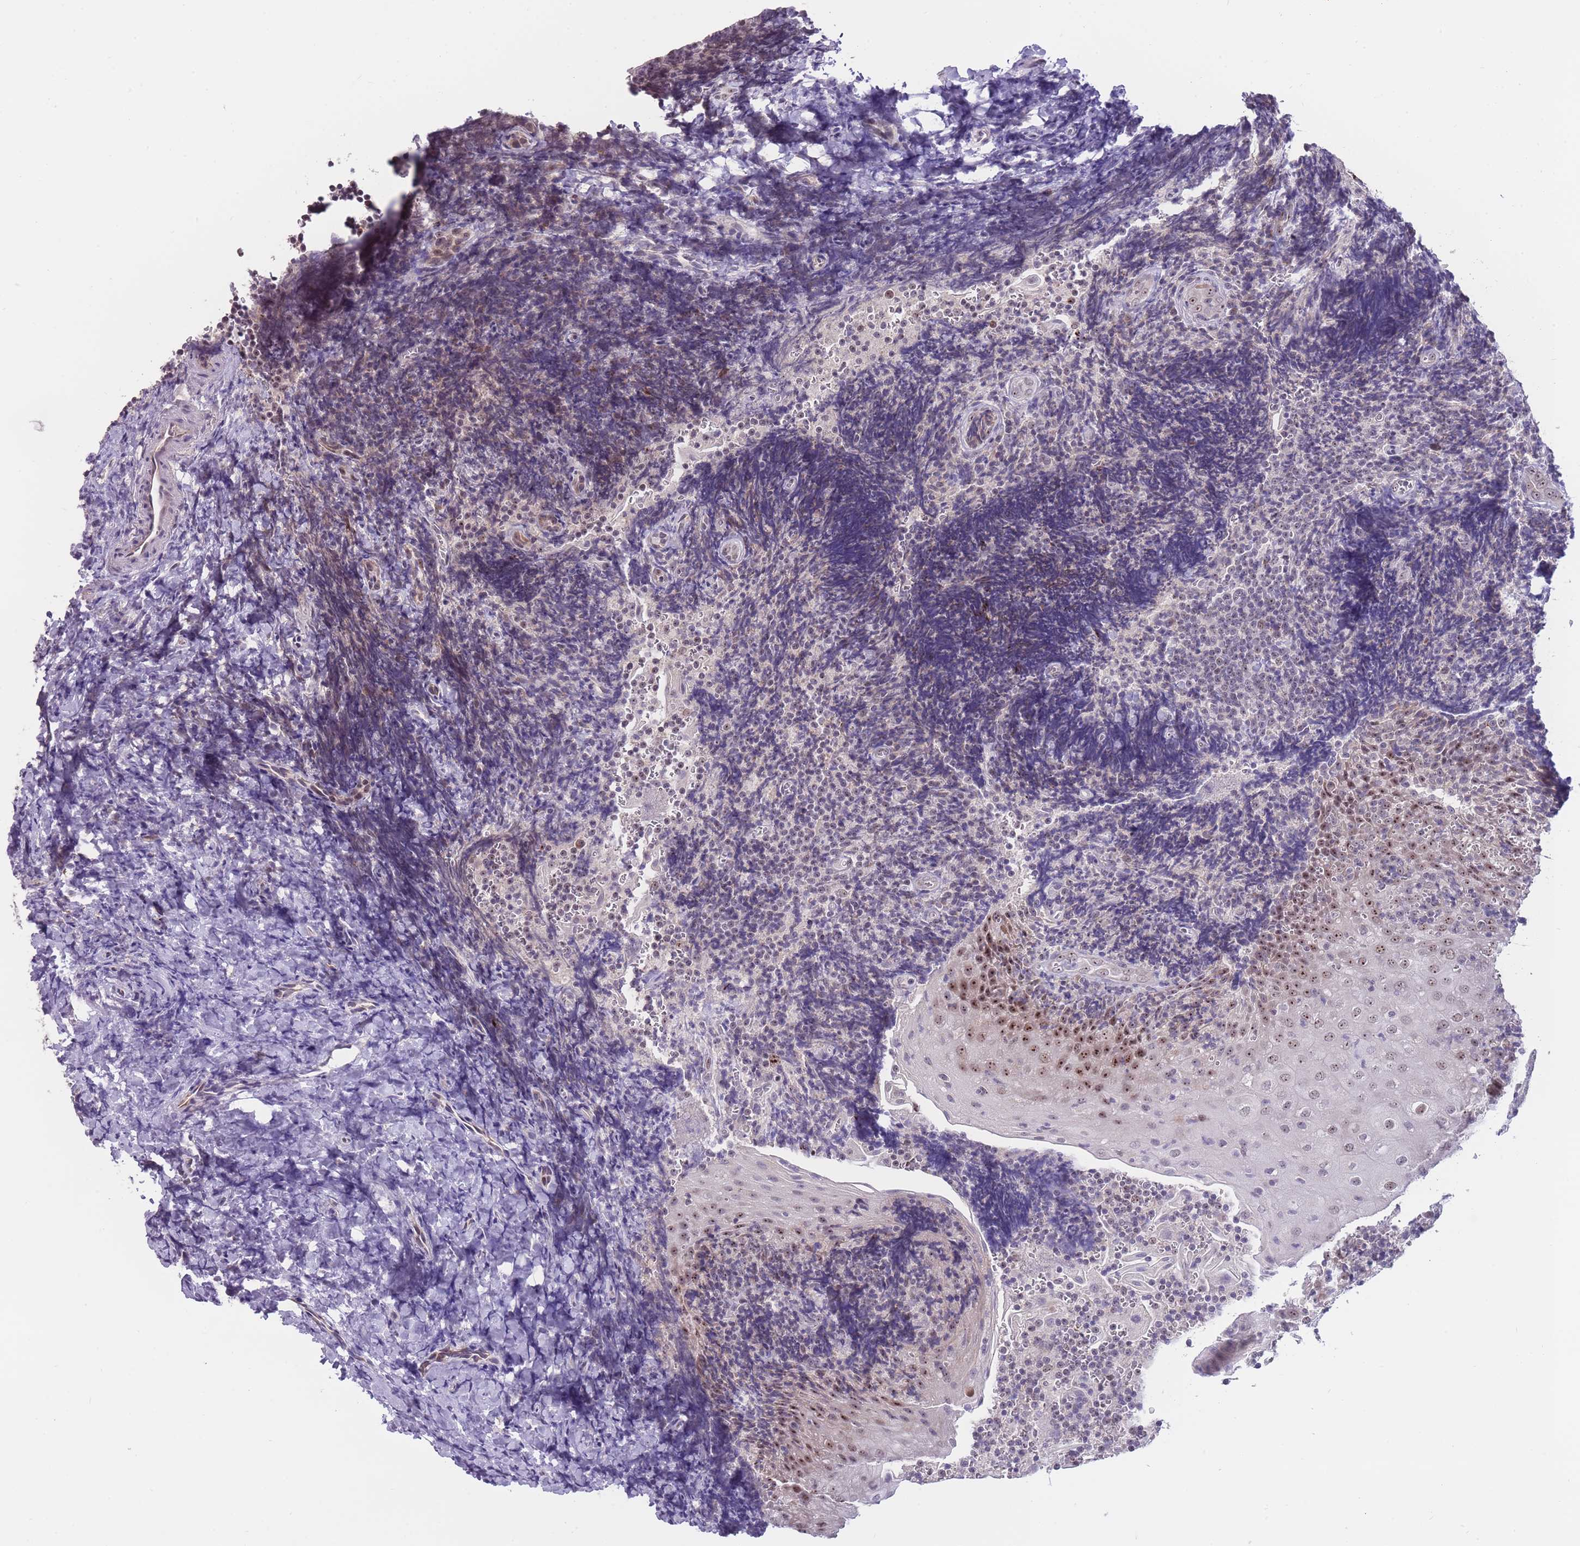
{"staining": {"intensity": "strong", "quantity": "25%-75%", "location": "nuclear"}, "tissue": "tonsil", "cell_type": "Germinal center cells", "image_type": "normal", "snomed": [{"axis": "morphology", "description": "Normal tissue, NOS"}, {"axis": "topography", "description": "Tonsil"}], "caption": "Protein expression analysis of normal human tonsil reveals strong nuclear expression in about 25%-75% of germinal center cells.", "gene": "MCIDAS", "patient": {"sex": "male", "age": 27}}